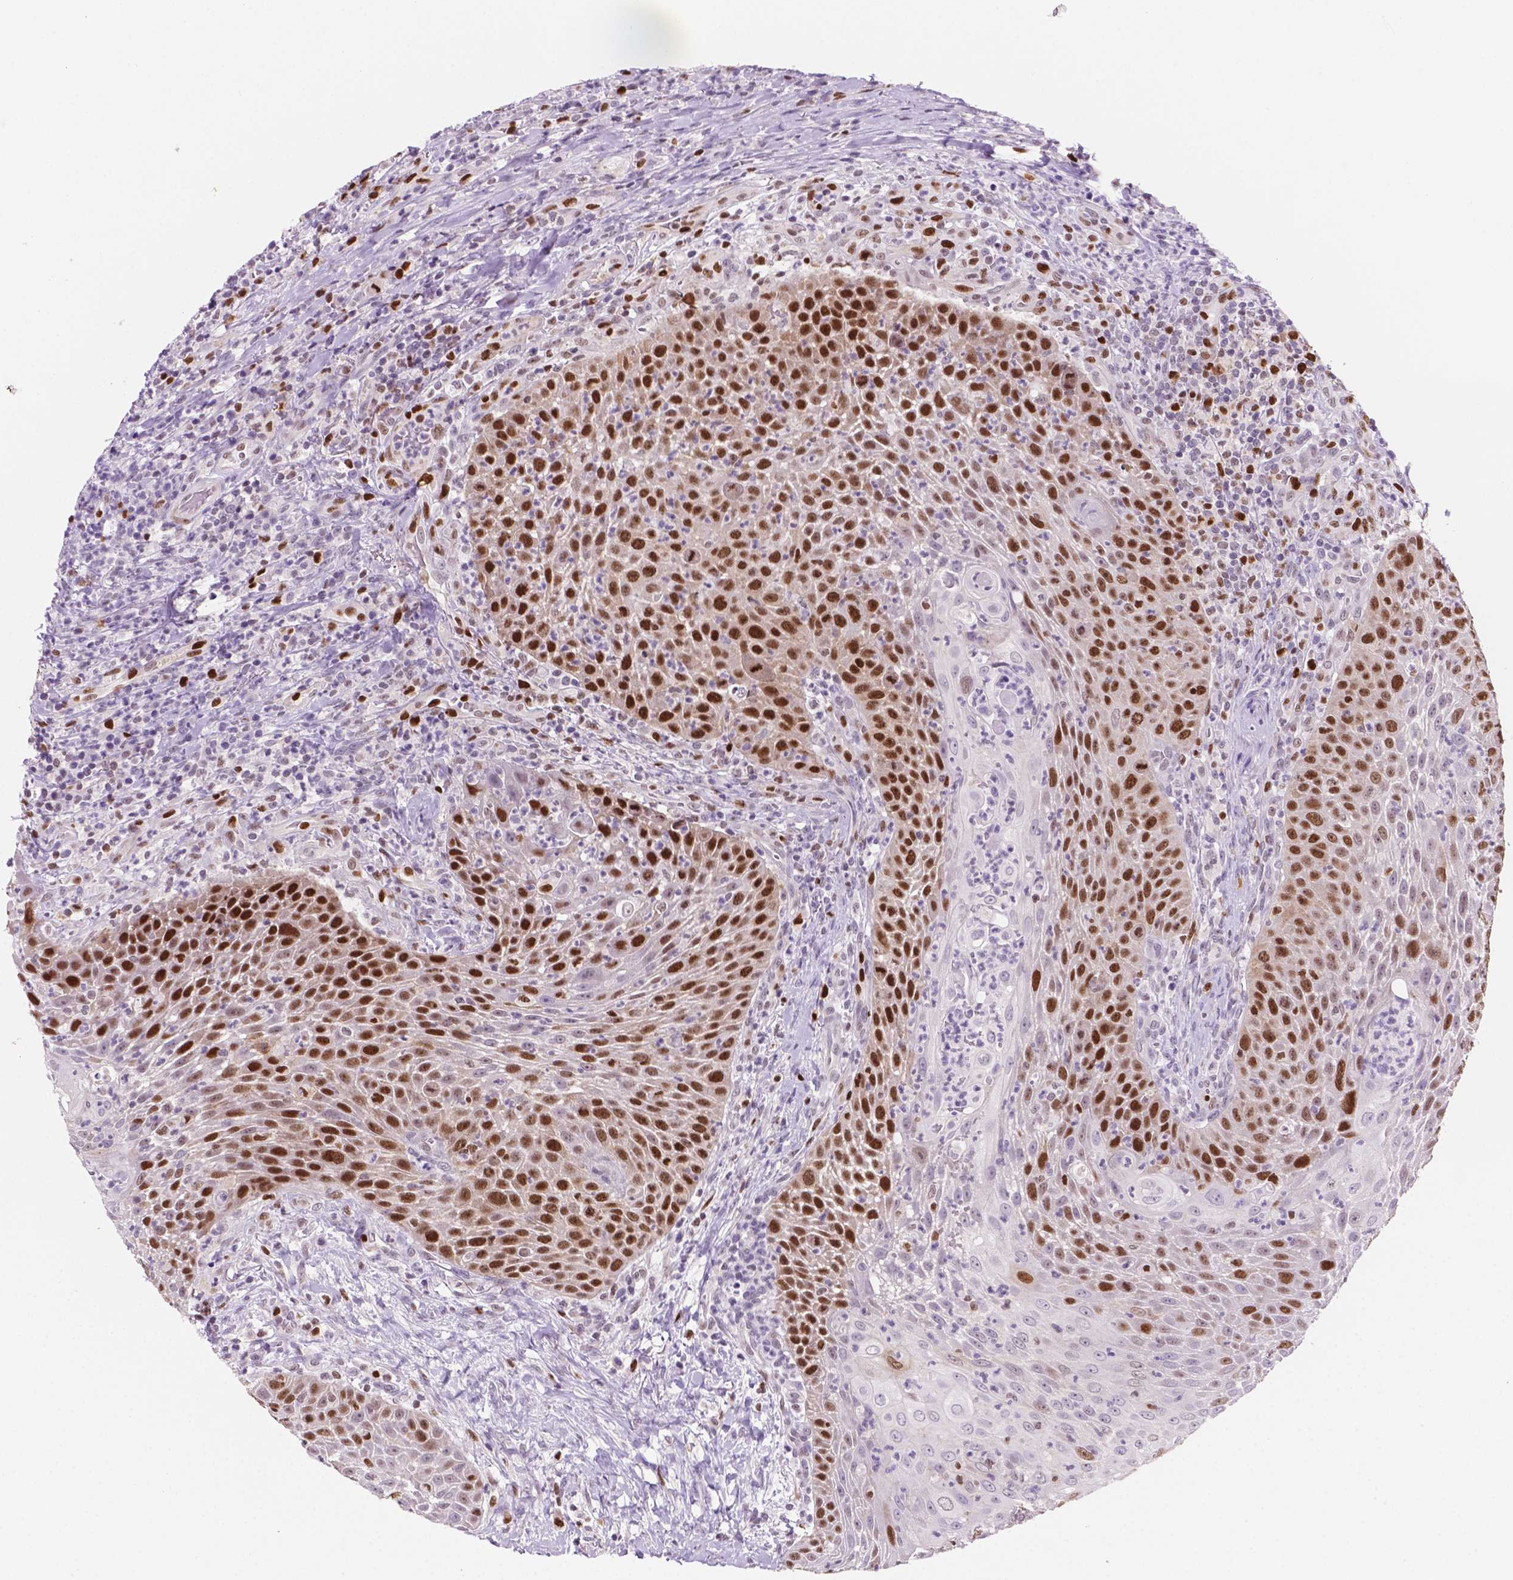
{"staining": {"intensity": "moderate", "quantity": ">75%", "location": "nuclear"}, "tissue": "head and neck cancer", "cell_type": "Tumor cells", "image_type": "cancer", "snomed": [{"axis": "morphology", "description": "Squamous cell carcinoma, NOS"}, {"axis": "topography", "description": "Head-Neck"}], "caption": "Immunohistochemical staining of human head and neck cancer shows medium levels of moderate nuclear protein positivity in about >75% of tumor cells.", "gene": "NCAPH2", "patient": {"sex": "male", "age": 69}}